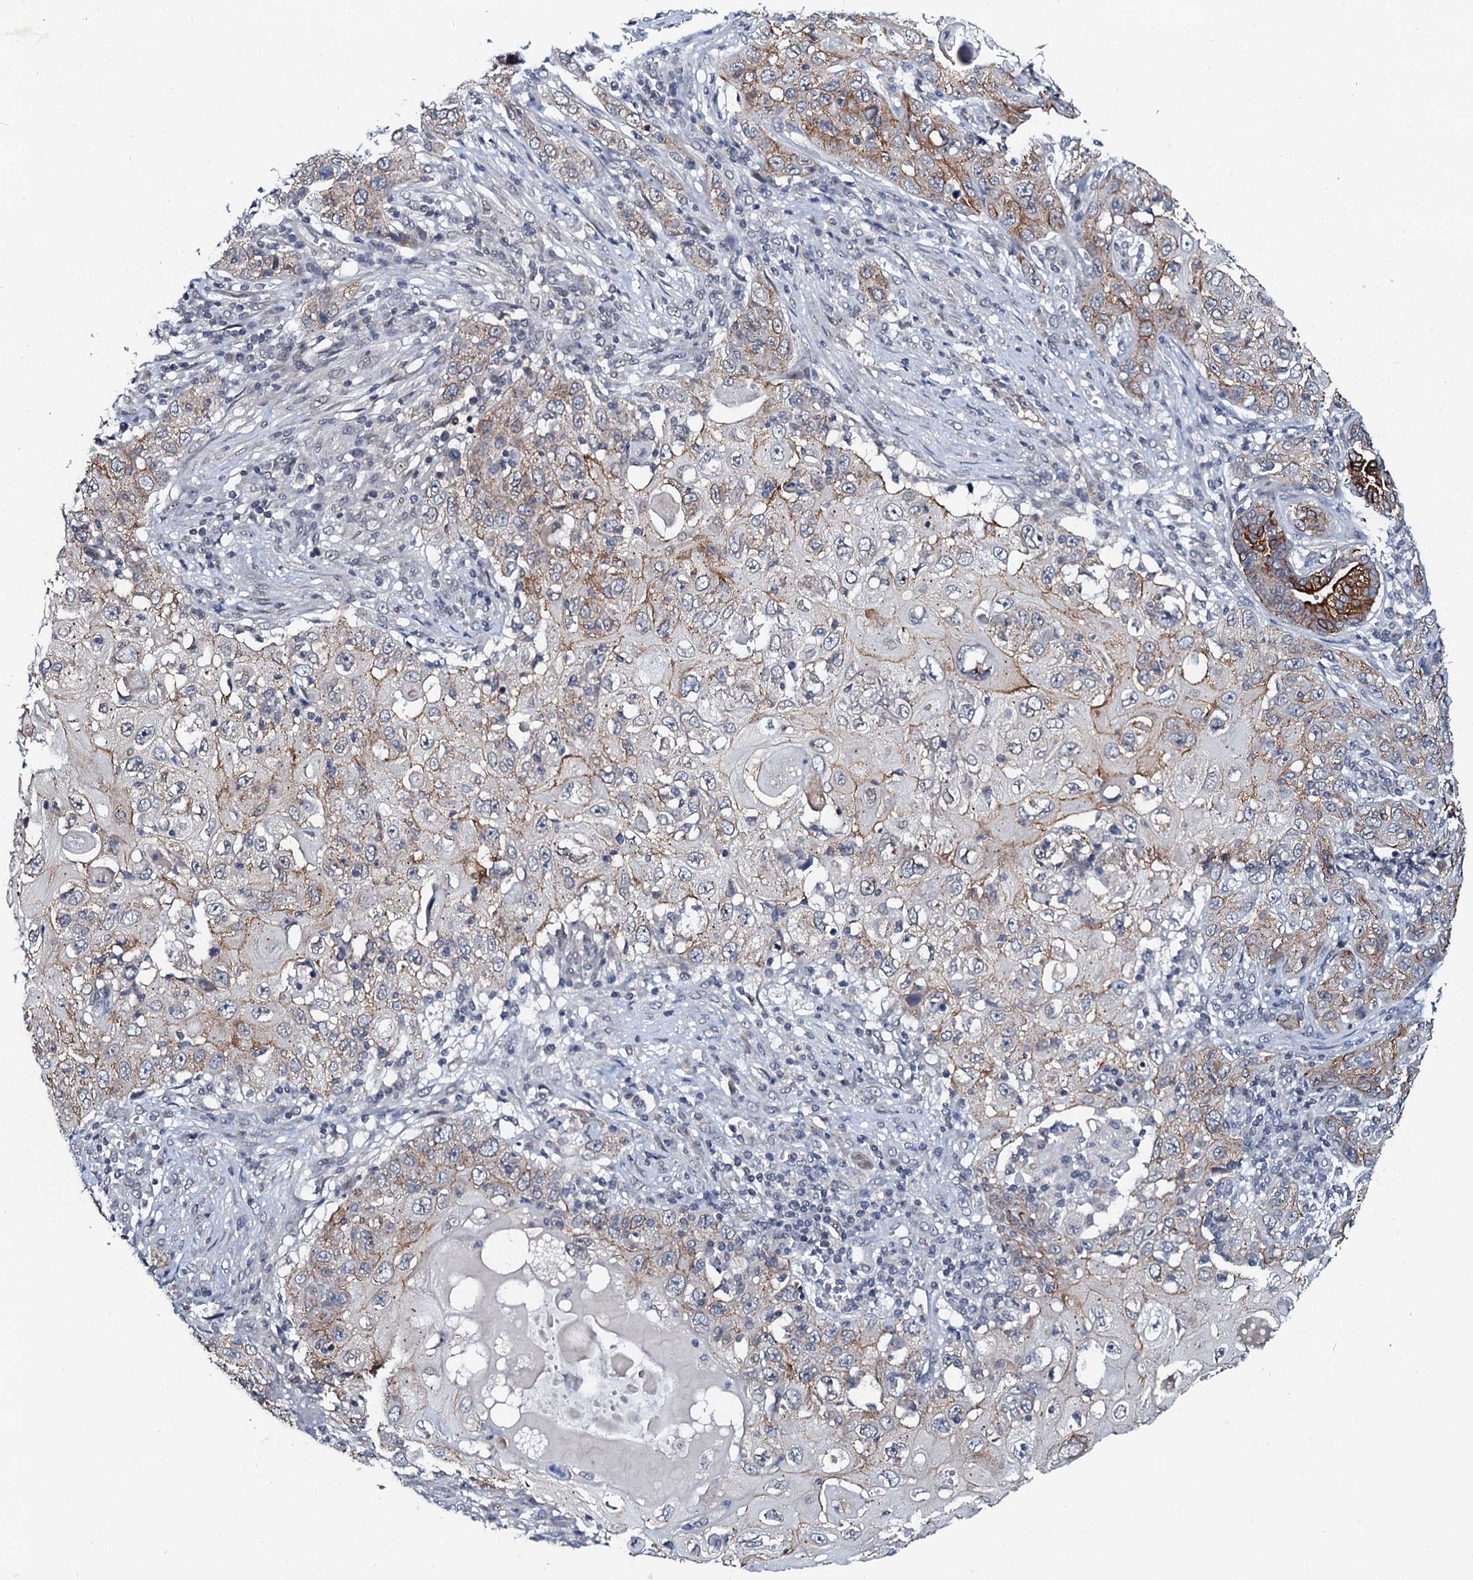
{"staining": {"intensity": "moderate", "quantity": "<25%", "location": "cytoplasmic/membranous"}, "tissue": "skin cancer", "cell_type": "Tumor cells", "image_type": "cancer", "snomed": [{"axis": "morphology", "description": "Squamous cell carcinoma, NOS"}, {"axis": "topography", "description": "Skin"}], "caption": "There is low levels of moderate cytoplasmic/membranous positivity in tumor cells of squamous cell carcinoma (skin), as demonstrated by immunohistochemical staining (brown color).", "gene": "SNTA1", "patient": {"sex": "female", "age": 88}}